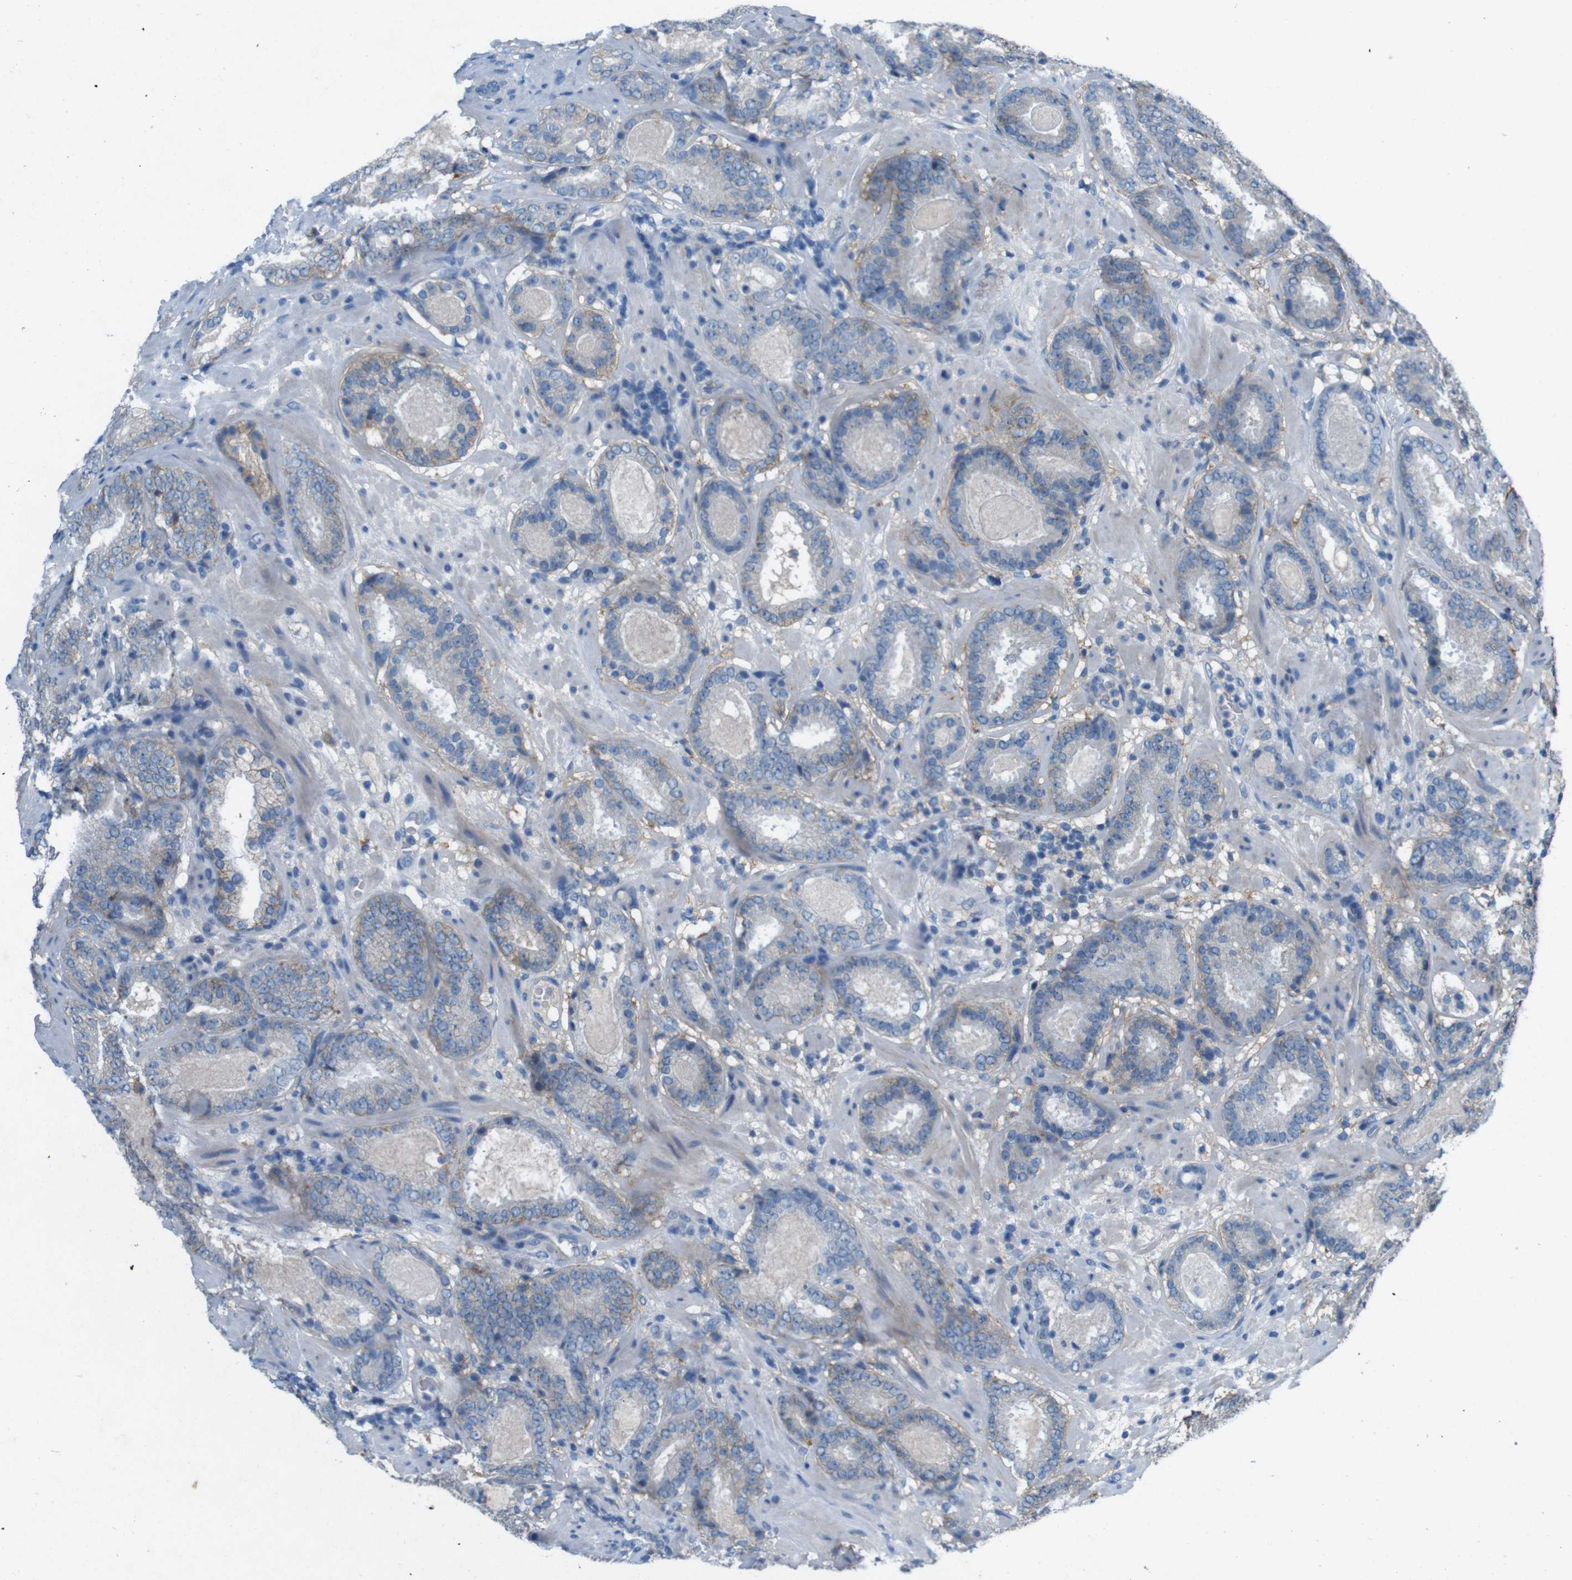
{"staining": {"intensity": "negative", "quantity": "none", "location": "none"}, "tissue": "prostate cancer", "cell_type": "Tumor cells", "image_type": "cancer", "snomed": [{"axis": "morphology", "description": "Adenocarcinoma, Low grade"}, {"axis": "topography", "description": "Prostate"}], "caption": "This is an immunohistochemistry histopathology image of prostate low-grade adenocarcinoma. There is no staining in tumor cells.", "gene": "PVR", "patient": {"sex": "male", "age": 69}}